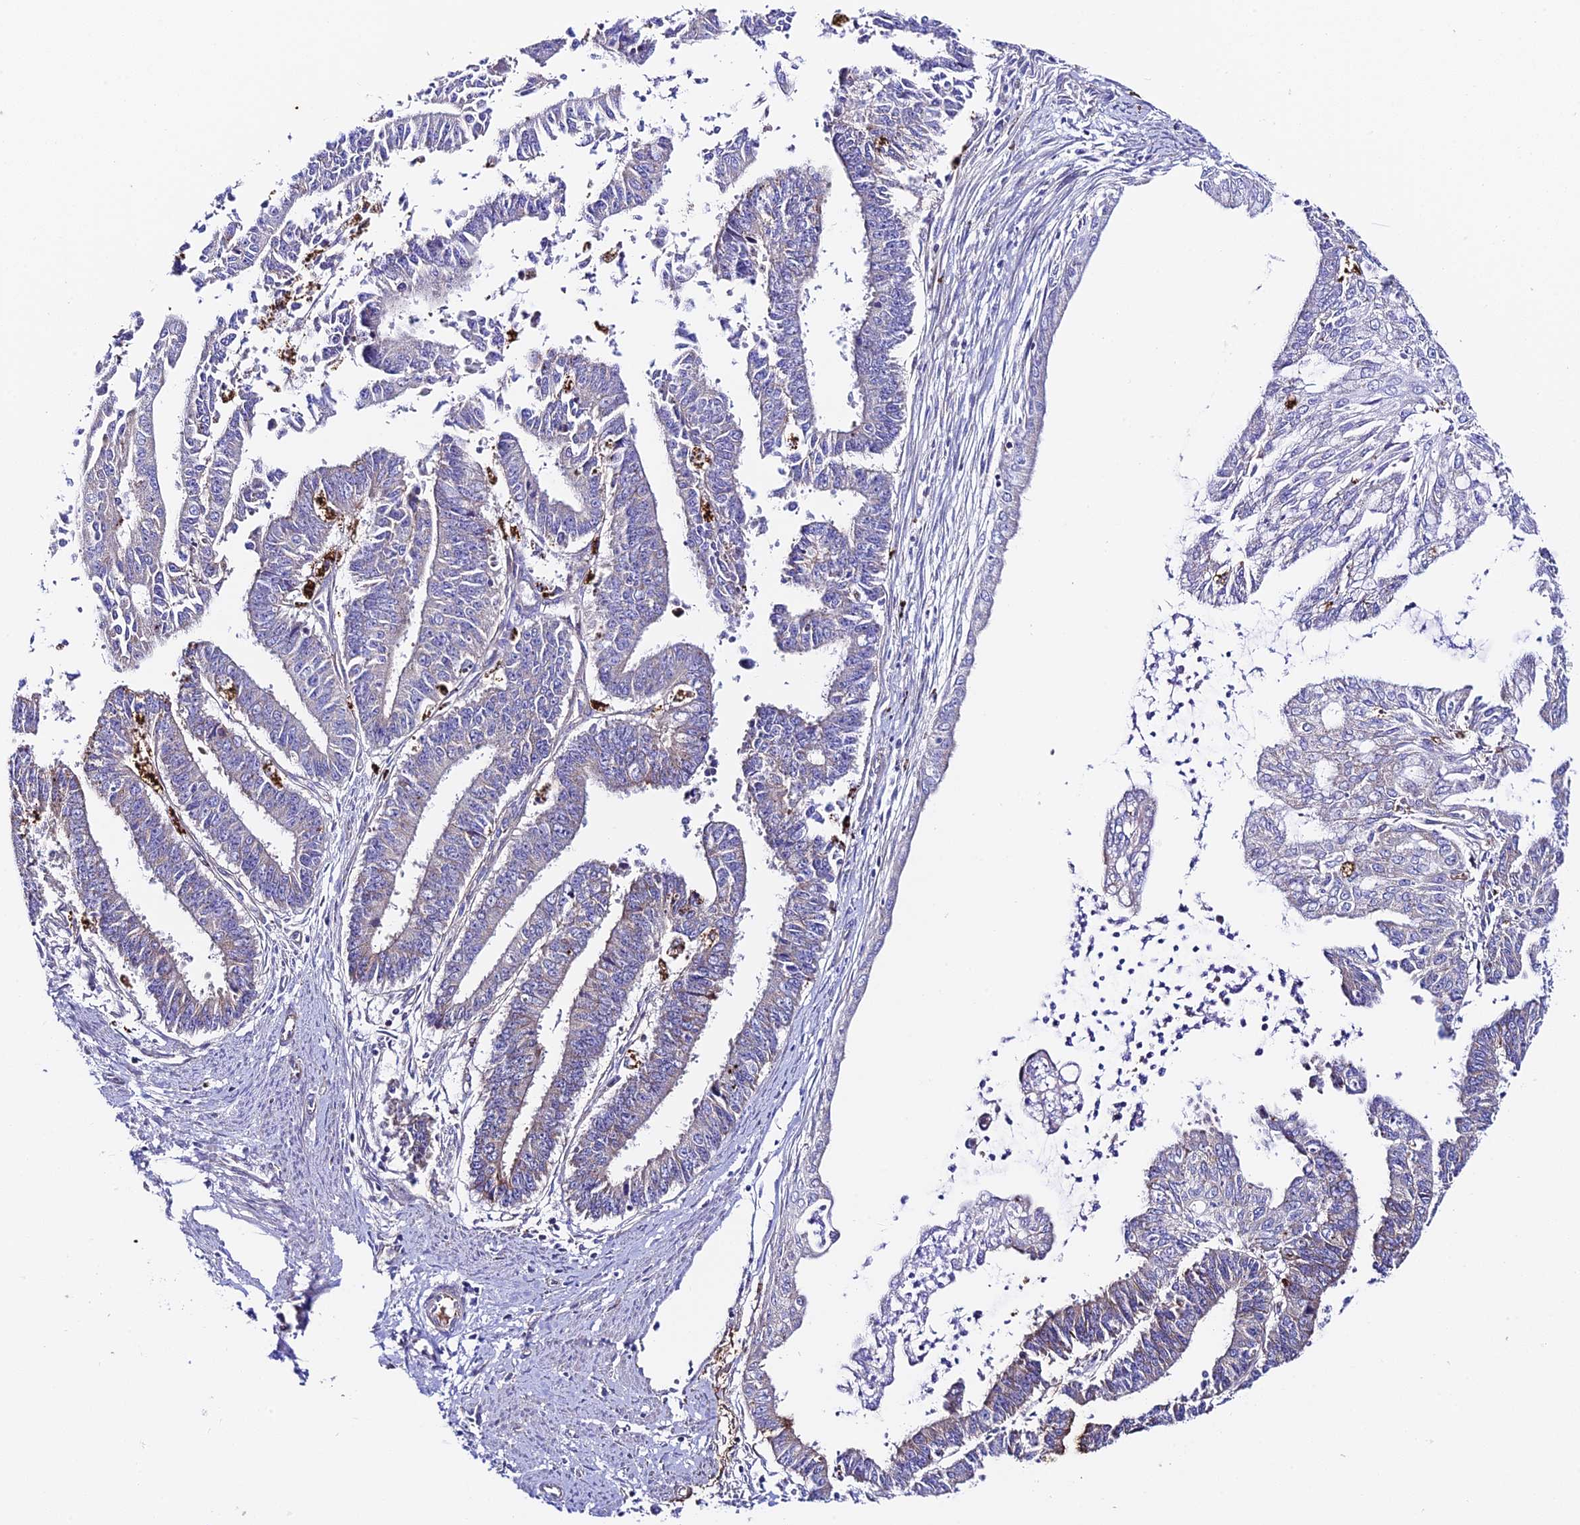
{"staining": {"intensity": "negative", "quantity": "none", "location": "none"}, "tissue": "endometrial cancer", "cell_type": "Tumor cells", "image_type": "cancer", "snomed": [{"axis": "morphology", "description": "Adenocarcinoma, NOS"}, {"axis": "topography", "description": "Endometrium"}], "caption": "Endometrial cancer stained for a protein using immunohistochemistry exhibits no positivity tumor cells.", "gene": "VPS13C", "patient": {"sex": "female", "age": 73}}